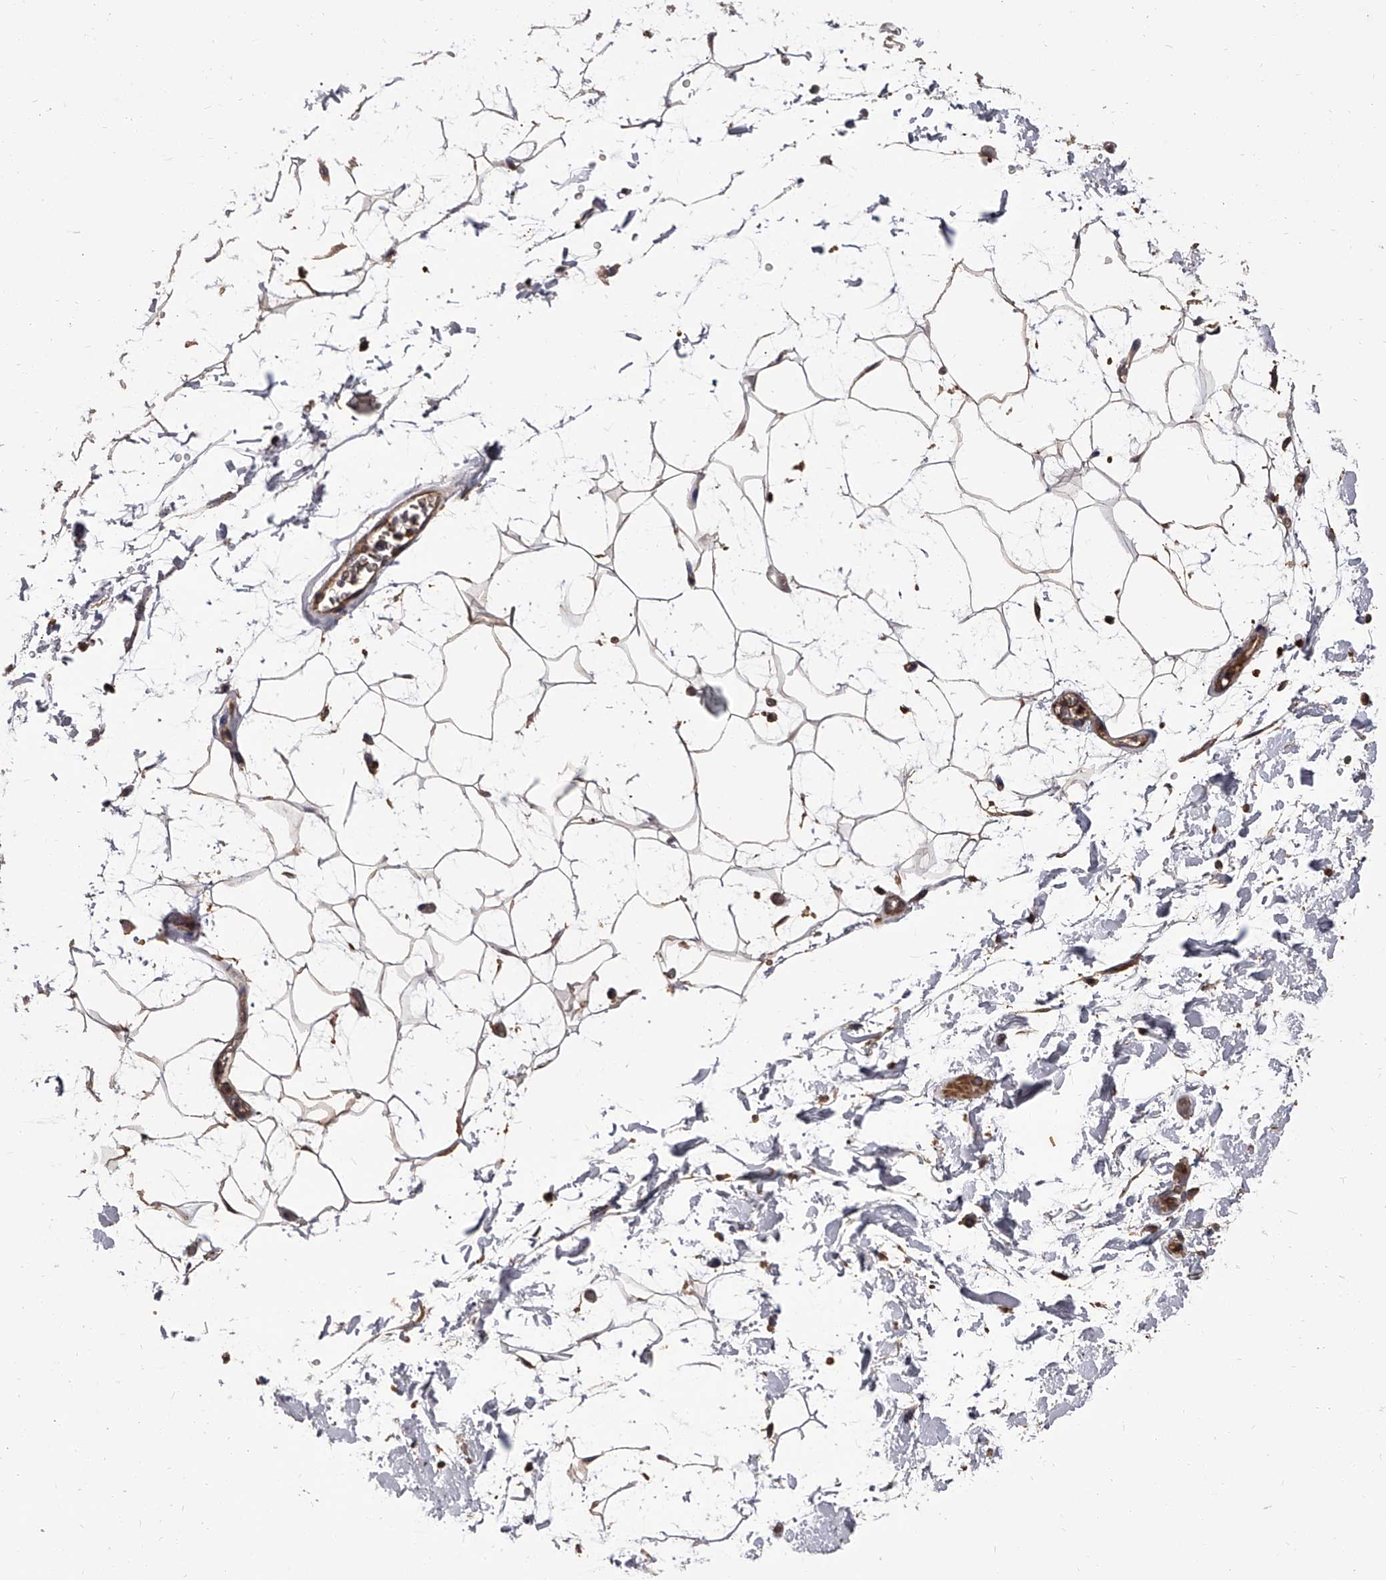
{"staining": {"intensity": "moderate", "quantity": ">75%", "location": "cytoplasmic/membranous"}, "tissue": "adipose tissue", "cell_type": "Adipocytes", "image_type": "normal", "snomed": [{"axis": "morphology", "description": "Normal tissue, NOS"}, {"axis": "topography", "description": "Soft tissue"}], "caption": "Immunohistochemistry of benign human adipose tissue shows medium levels of moderate cytoplasmic/membranous expression in about >75% of adipocytes.", "gene": "STK36", "patient": {"sex": "male", "age": 72}}